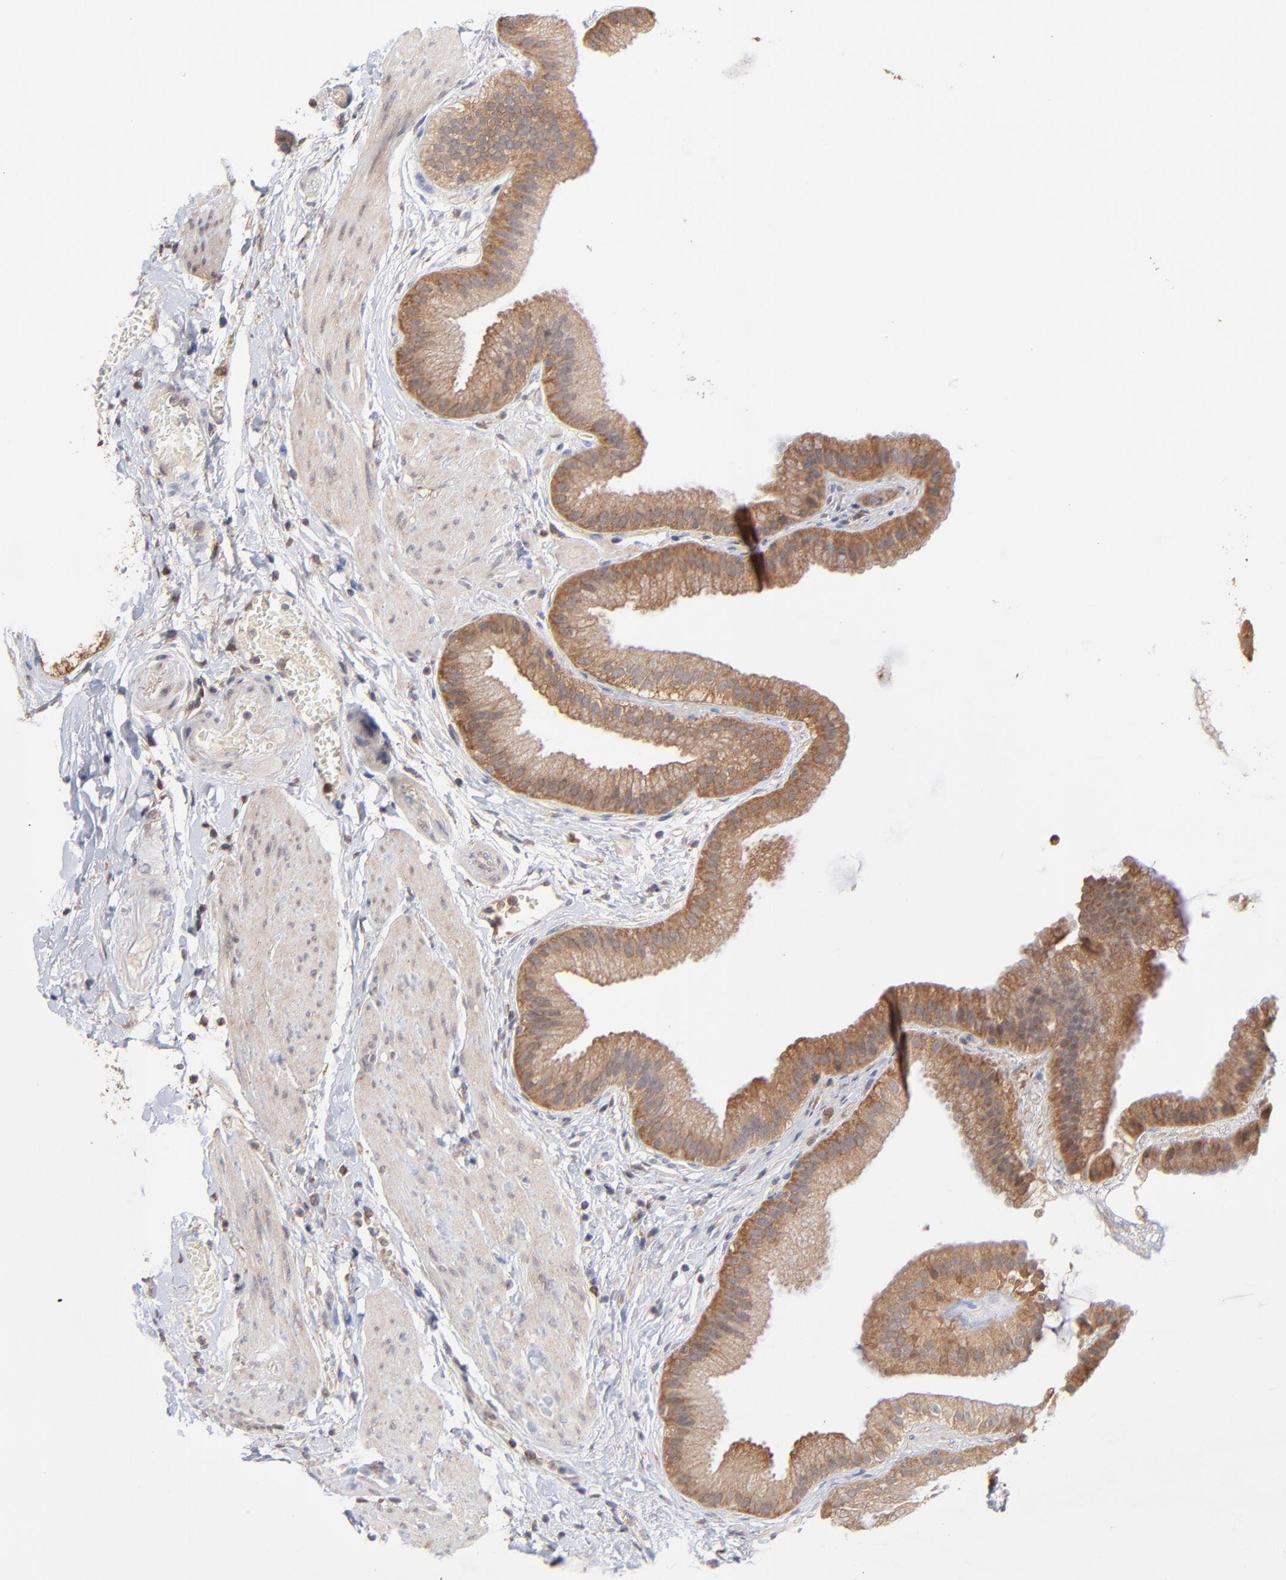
{"staining": {"intensity": "moderate", "quantity": ">75%", "location": "cytoplasmic/membranous"}, "tissue": "gallbladder", "cell_type": "Glandular cells", "image_type": "normal", "snomed": [{"axis": "morphology", "description": "Normal tissue, NOS"}, {"axis": "topography", "description": "Gallbladder"}], "caption": "Human gallbladder stained for a protein (brown) displays moderate cytoplasmic/membranous positive staining in about >75% of glandular cells.", "gene": "GART", "patient": {"sex": "female", "age": 63}}